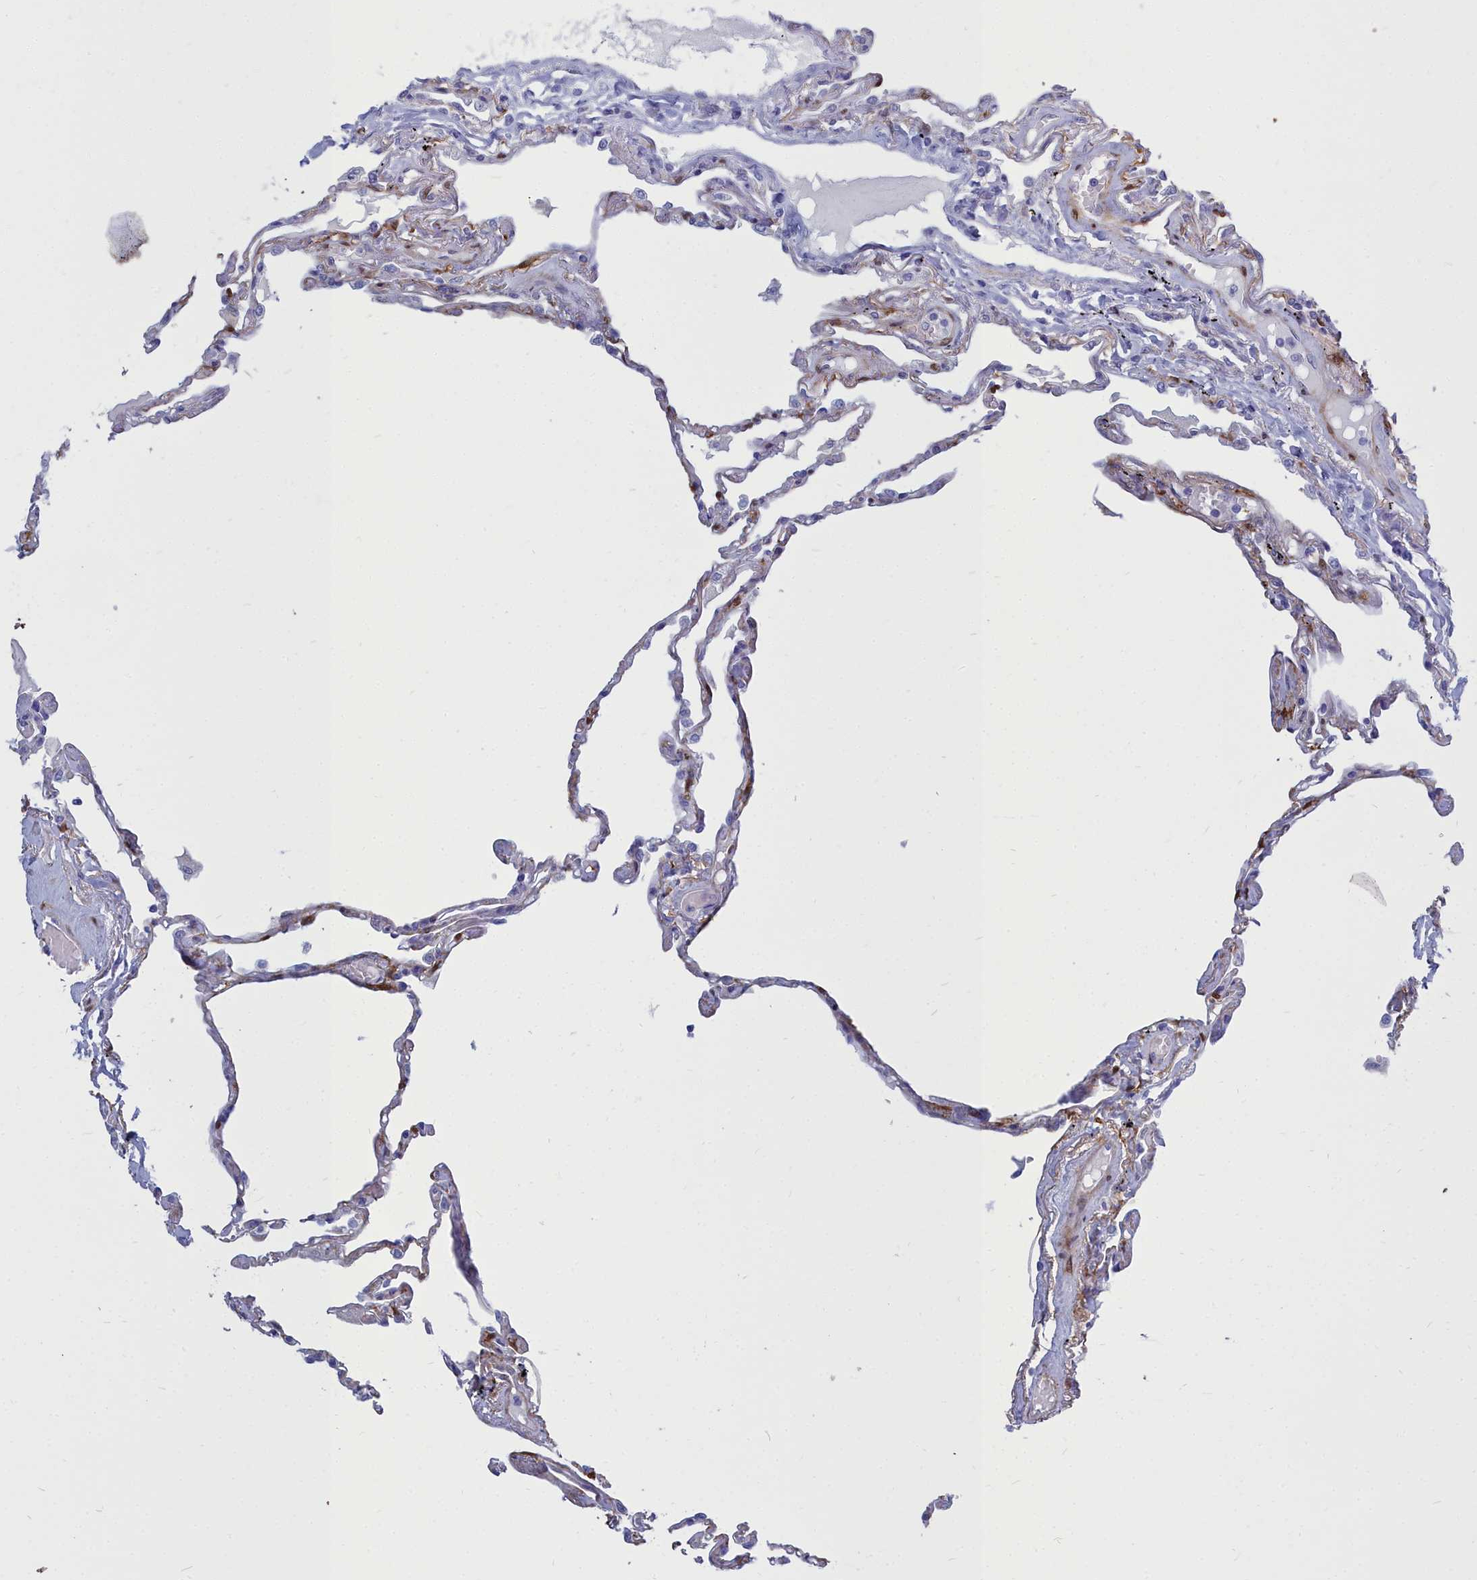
{"staining": {"intensity": "negative", "quantity": "none", "location": "none"}, "tissue": "lung", "cell_type": "Alveolar cells", "image_type": "normal", "snomed": [{"axis": "morphology", "description": "Normal tissue, NOS"}, {"axis": "topography", "description": "Lung"}], "caption": "This is a photomicrograph of IHC staining of unremarkable lung, which shows no staining in alveolar cells.", "gene": "PPP1R14A", "patient": {"sex": "female", "age": 67}}